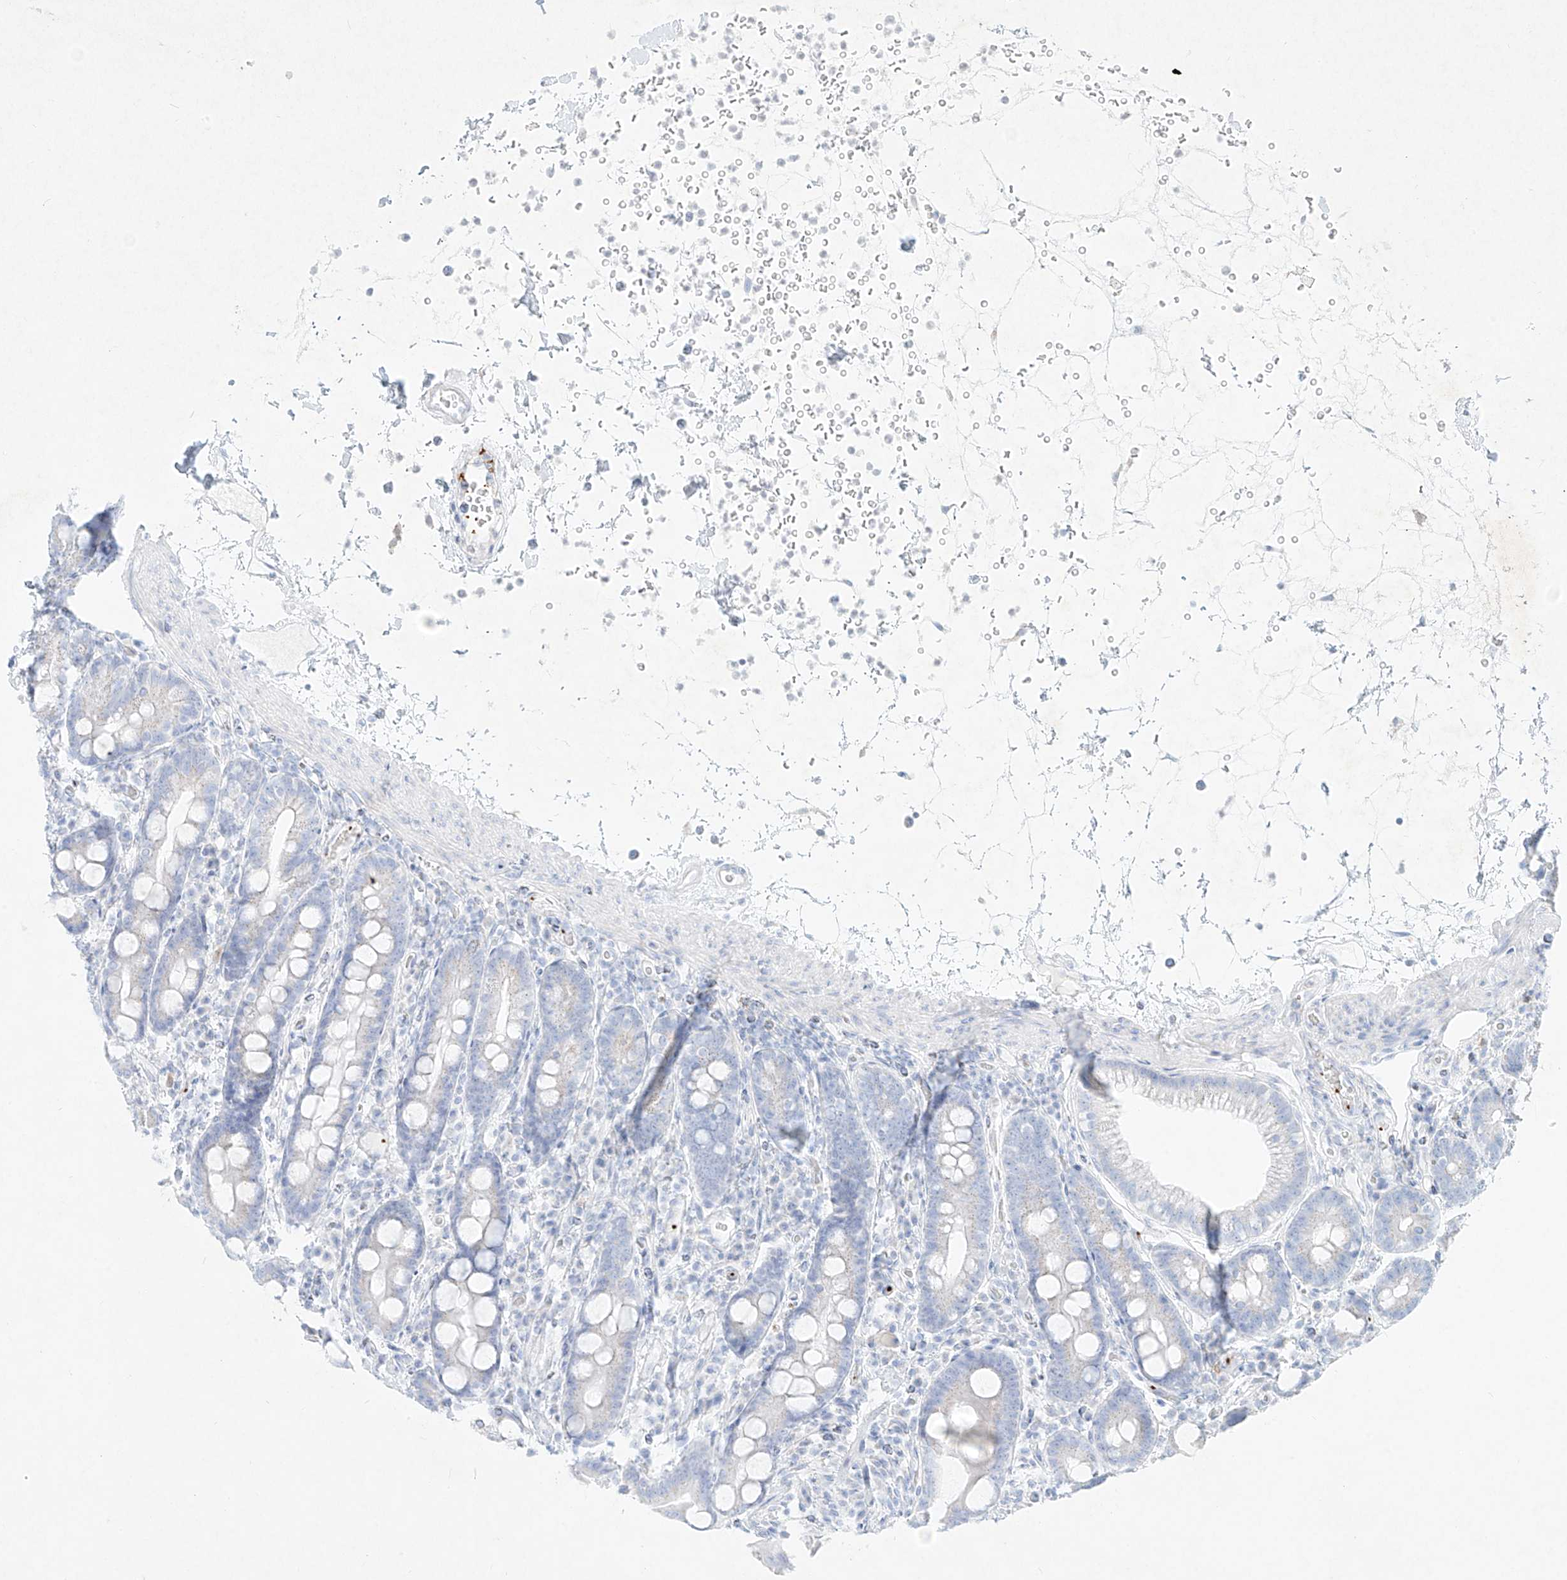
{"staining": {"intensity": "negative", "quantity": "none", "location": "none"}, "tissue": "duodenum", "cell_type": "Glandular cells", "image_type": "normal", "snomed": [{"axis": "morphology", "description": "Normal tissue, NOS"}, {"axis": "topography", "description": "Duodenum"}], "caption": "Immunohistochemistry (IHC) of unremarkable human duodenum shows no staining in glandular cells. (DAB (3,3'-diaminobenzidine) IHC, high magnification).", "gene": "PLEK", "patient": {"sex": "male", "age": 54}}